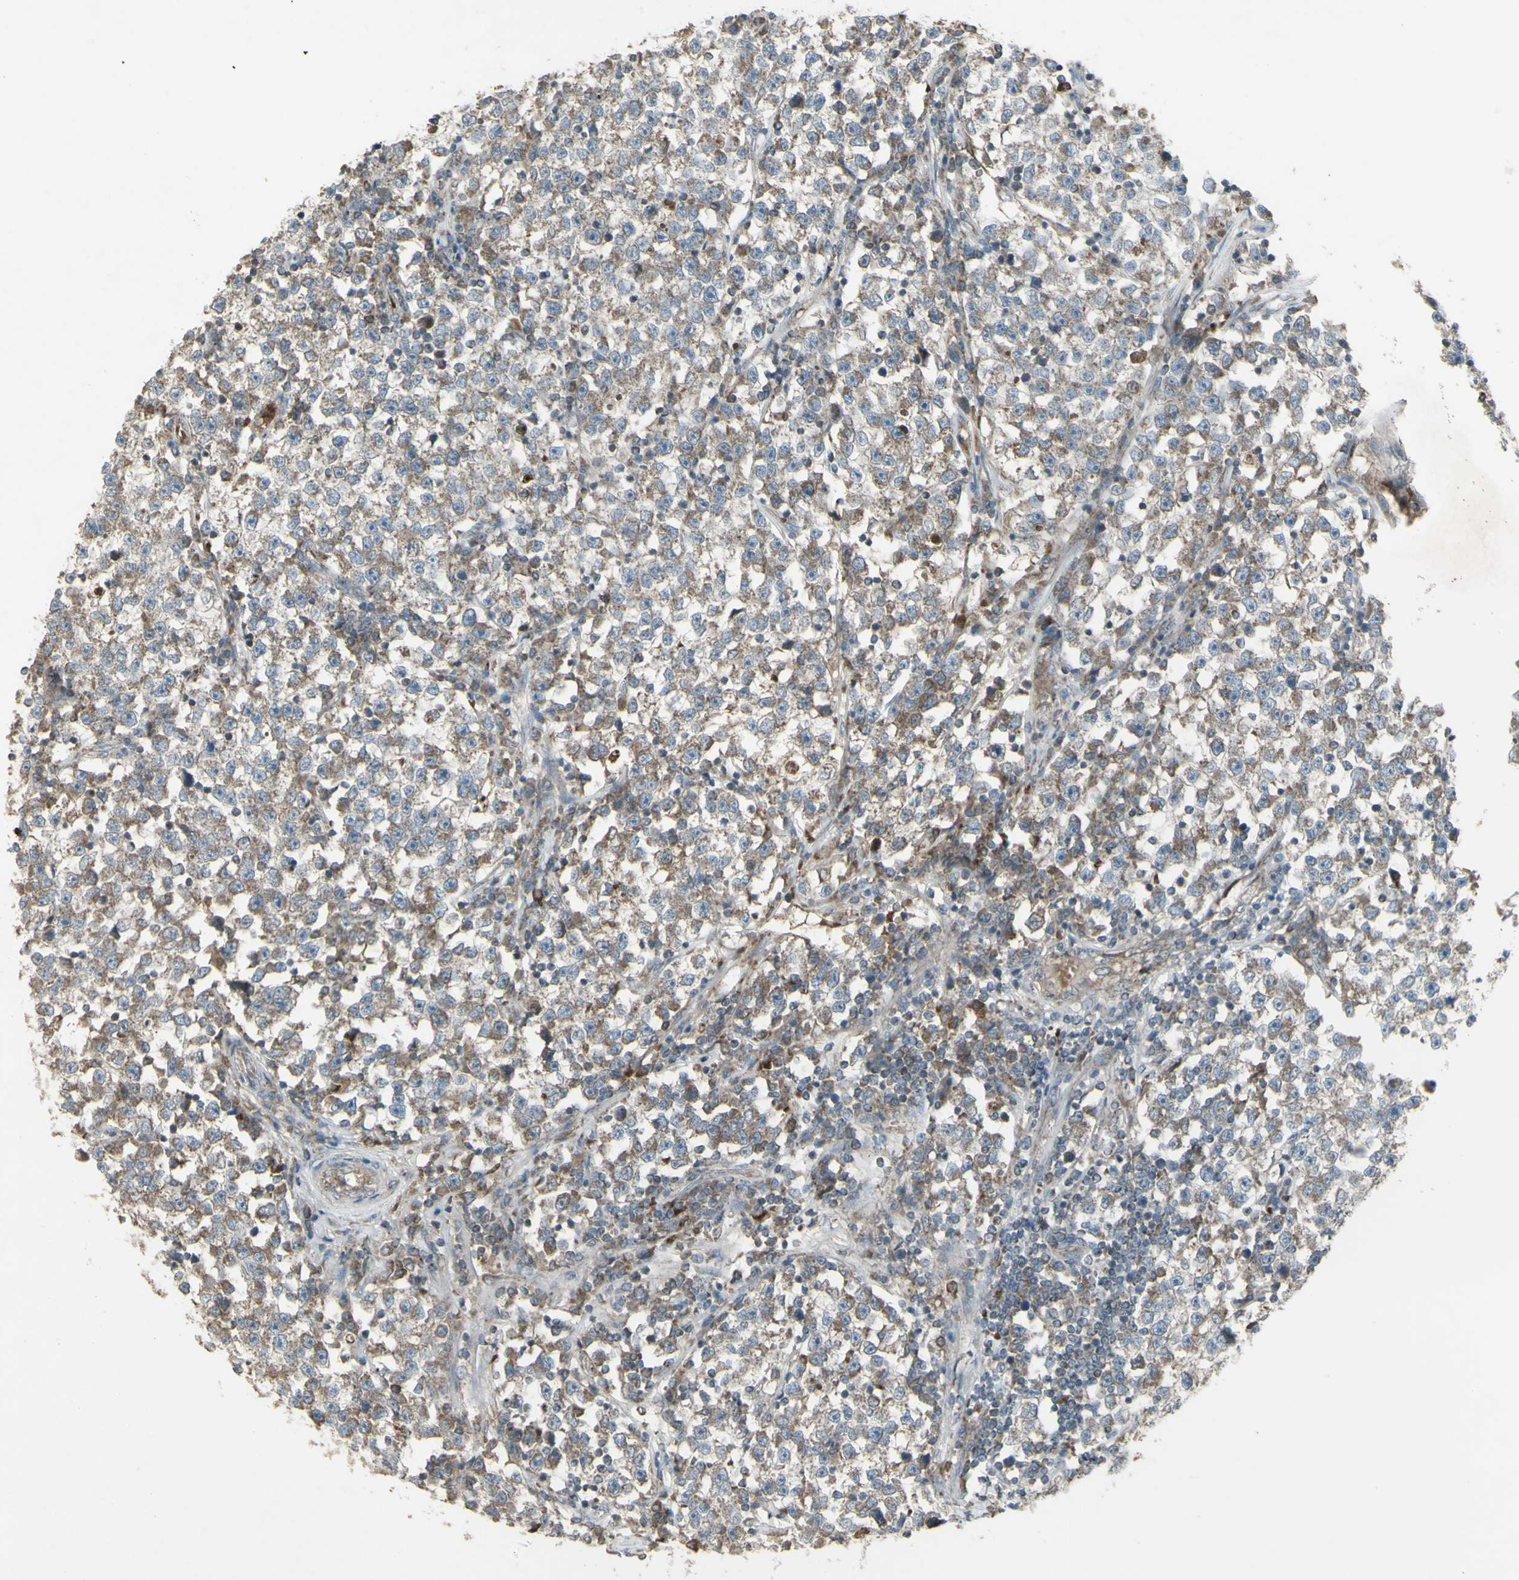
{"staining": {"intensity": "weak", "quantity": ">75%", "location": "cytoplasmic/membranous"}, "tissue": "testis cancer", "cell_type": "Tumor cells", "image_type": "cancer", "snomed": [{"axis": "morphology", "description": "Seminoma, NOS"}, {"axis": "topography", "description": "Testis"}], "caption": "IHC photomicrograph of neoplastic tissue: human testis seminoma stained using immunohistochemistry shows low levels of weak protein expression localized specifically in the cytoplasmic/membranous of tumor cells, appearing as a cytoplasmic/membranous brown color.", "gene": "SHC1", "patient": {"sex": "male", "age": 22}}